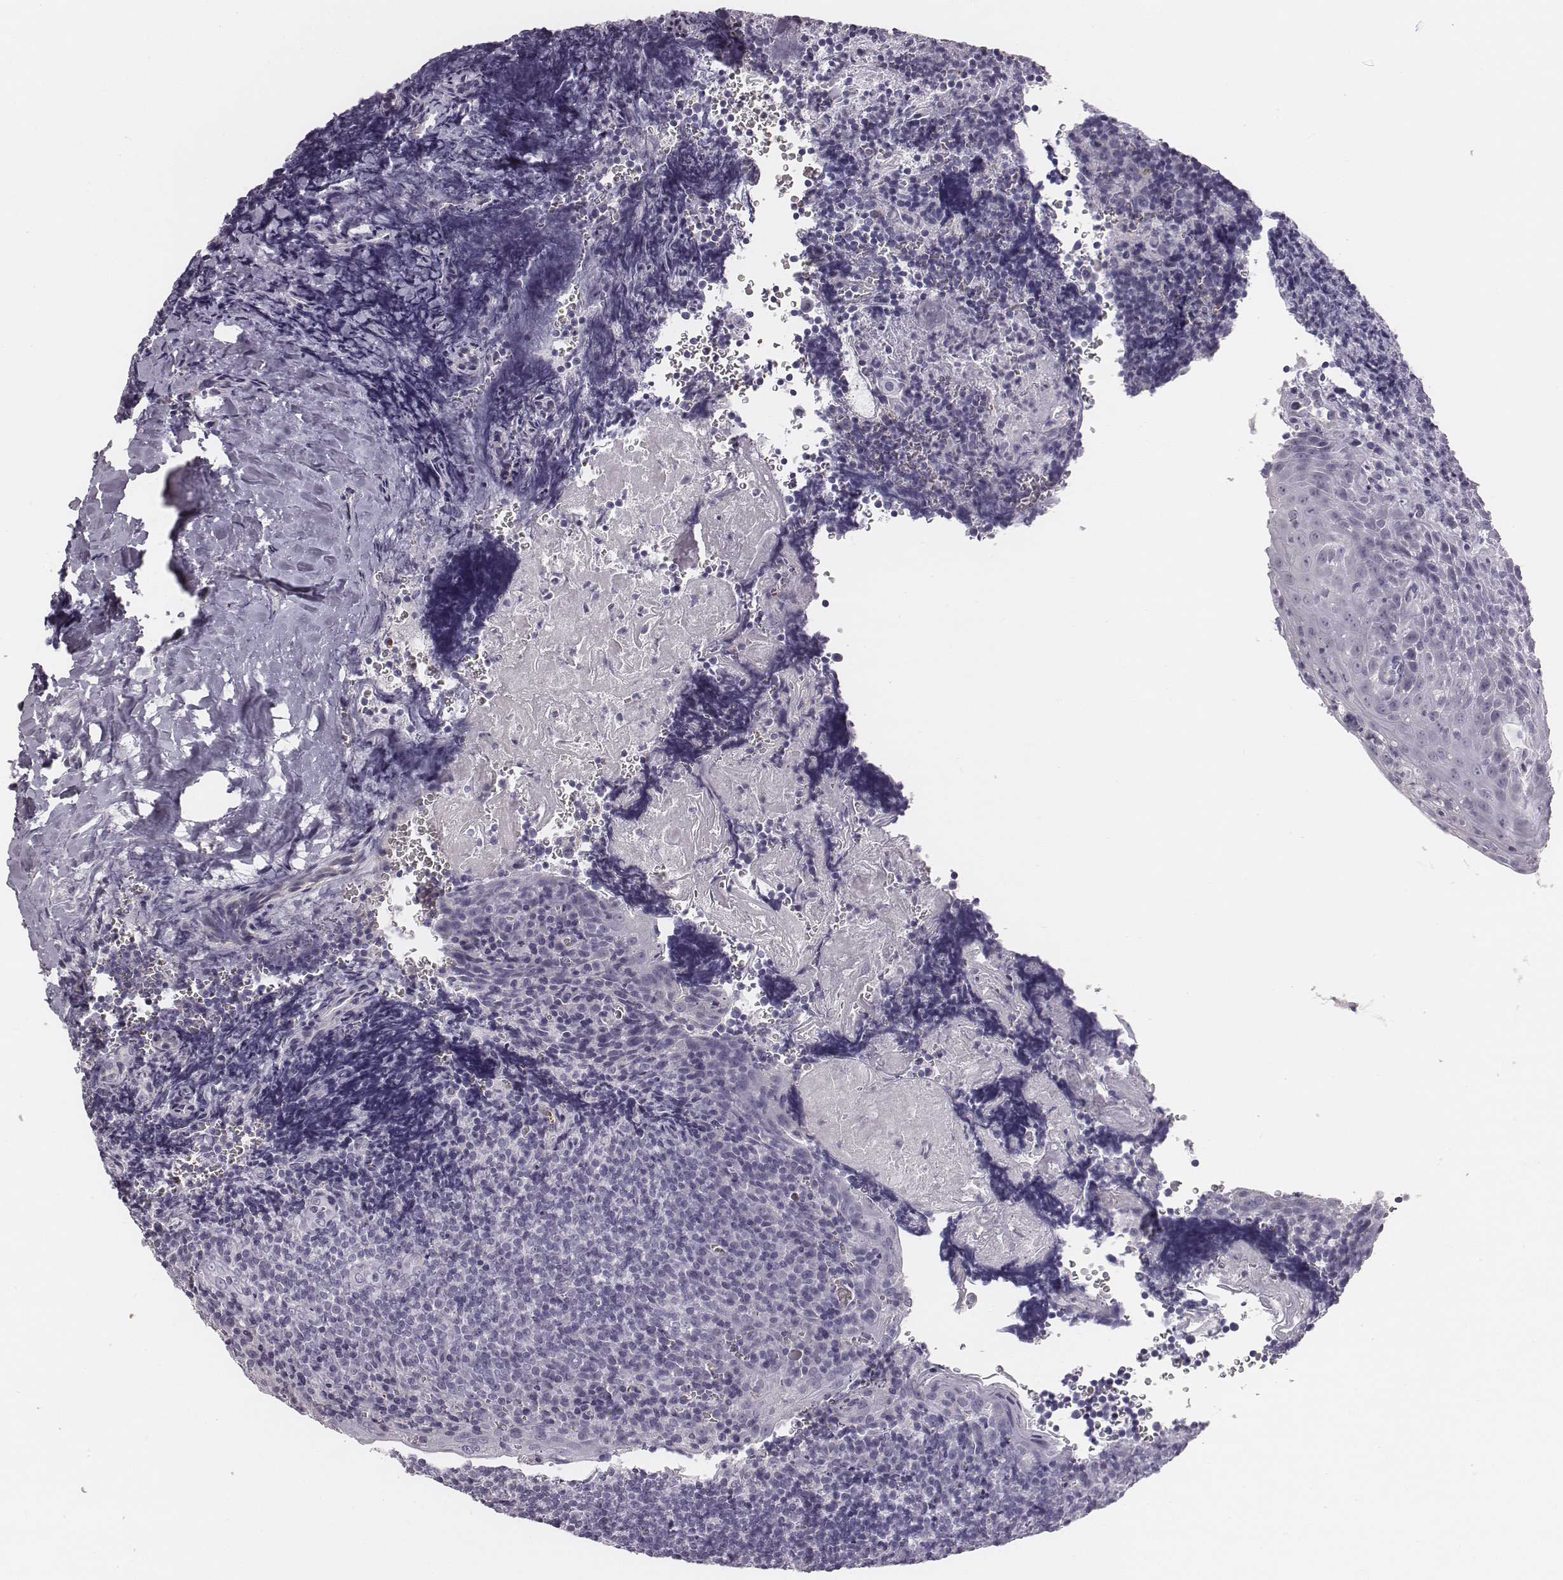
{"staining": {"intensity": "negative", "quantity": "none", "location": "none"}, "tissue": "tonsil", "cell_type": "Germinal center cells", "image_type": "normal", "snomed": [{"axis": "morphology", "description": "Normal tissue, NOS"}, {"axis": "morphology", "description": "Inflammation, NOS"}, {"axis": "topography", "description": "Tonsil"}], "caption": "There is no significant staining in germinal center cells of tonsil. (DAB (3,3'-diaminobenzidine) immunohistochemistry (IHC), high magnification).", "gene": "HBZ", "patient": {"sex": "female", "age": 31}}